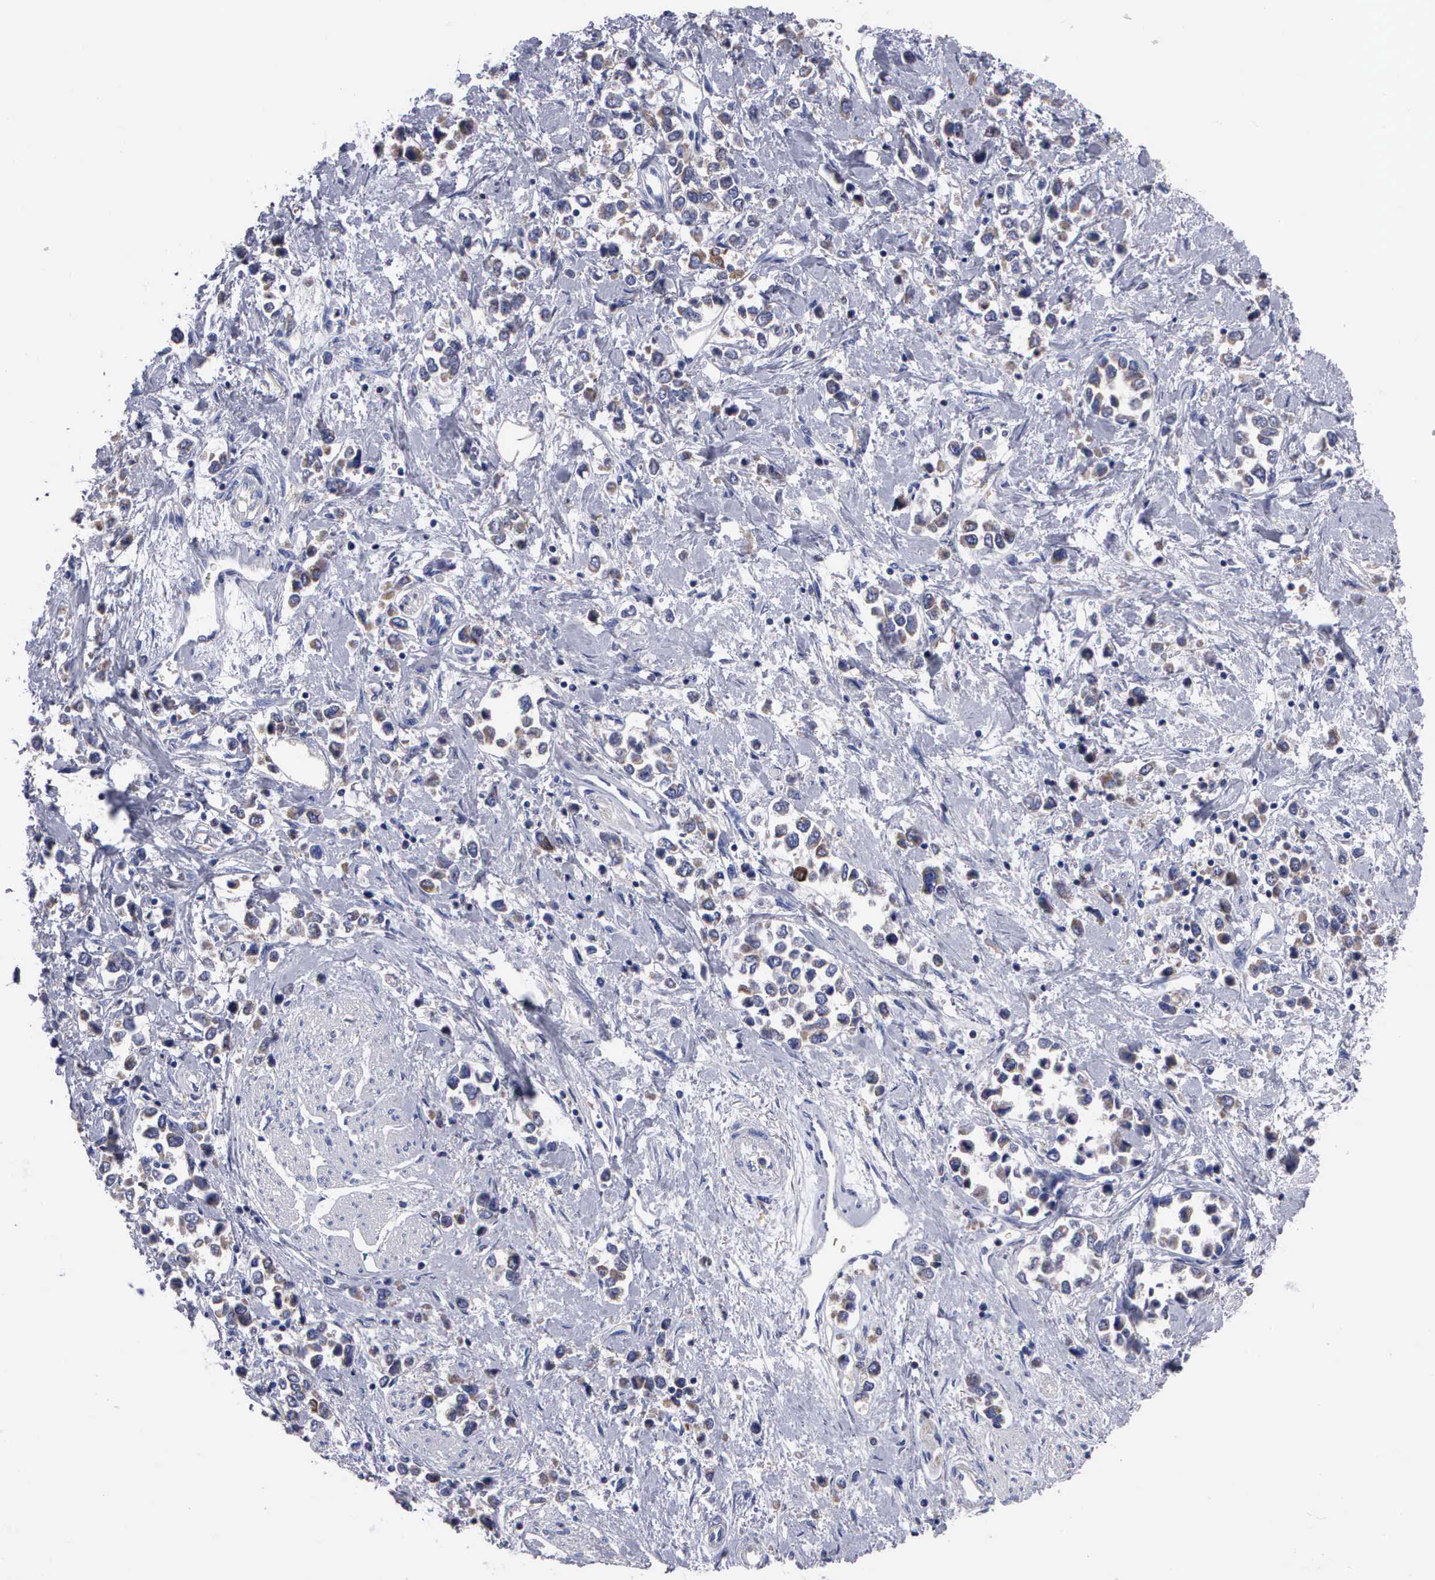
{"staining": {"intensity": "negative", "quantity": "none", "location": "none"}, "tissue": "stomach cancer", "cell_type": "Tumor cells", "image_type": "cancer", "snomed": [{"axis": "morphology", "description": "Adenocarcinoma, NOS"}, {"axis": "topography", "description": "Stomach, upper"}], "caption": "Immunohistochemical staining of human stomach adenocarcinoma demonstrates no significant expression in tumor cells.", "gene": "PTGS2", "patient": {"sex": "male", "age": 76}}